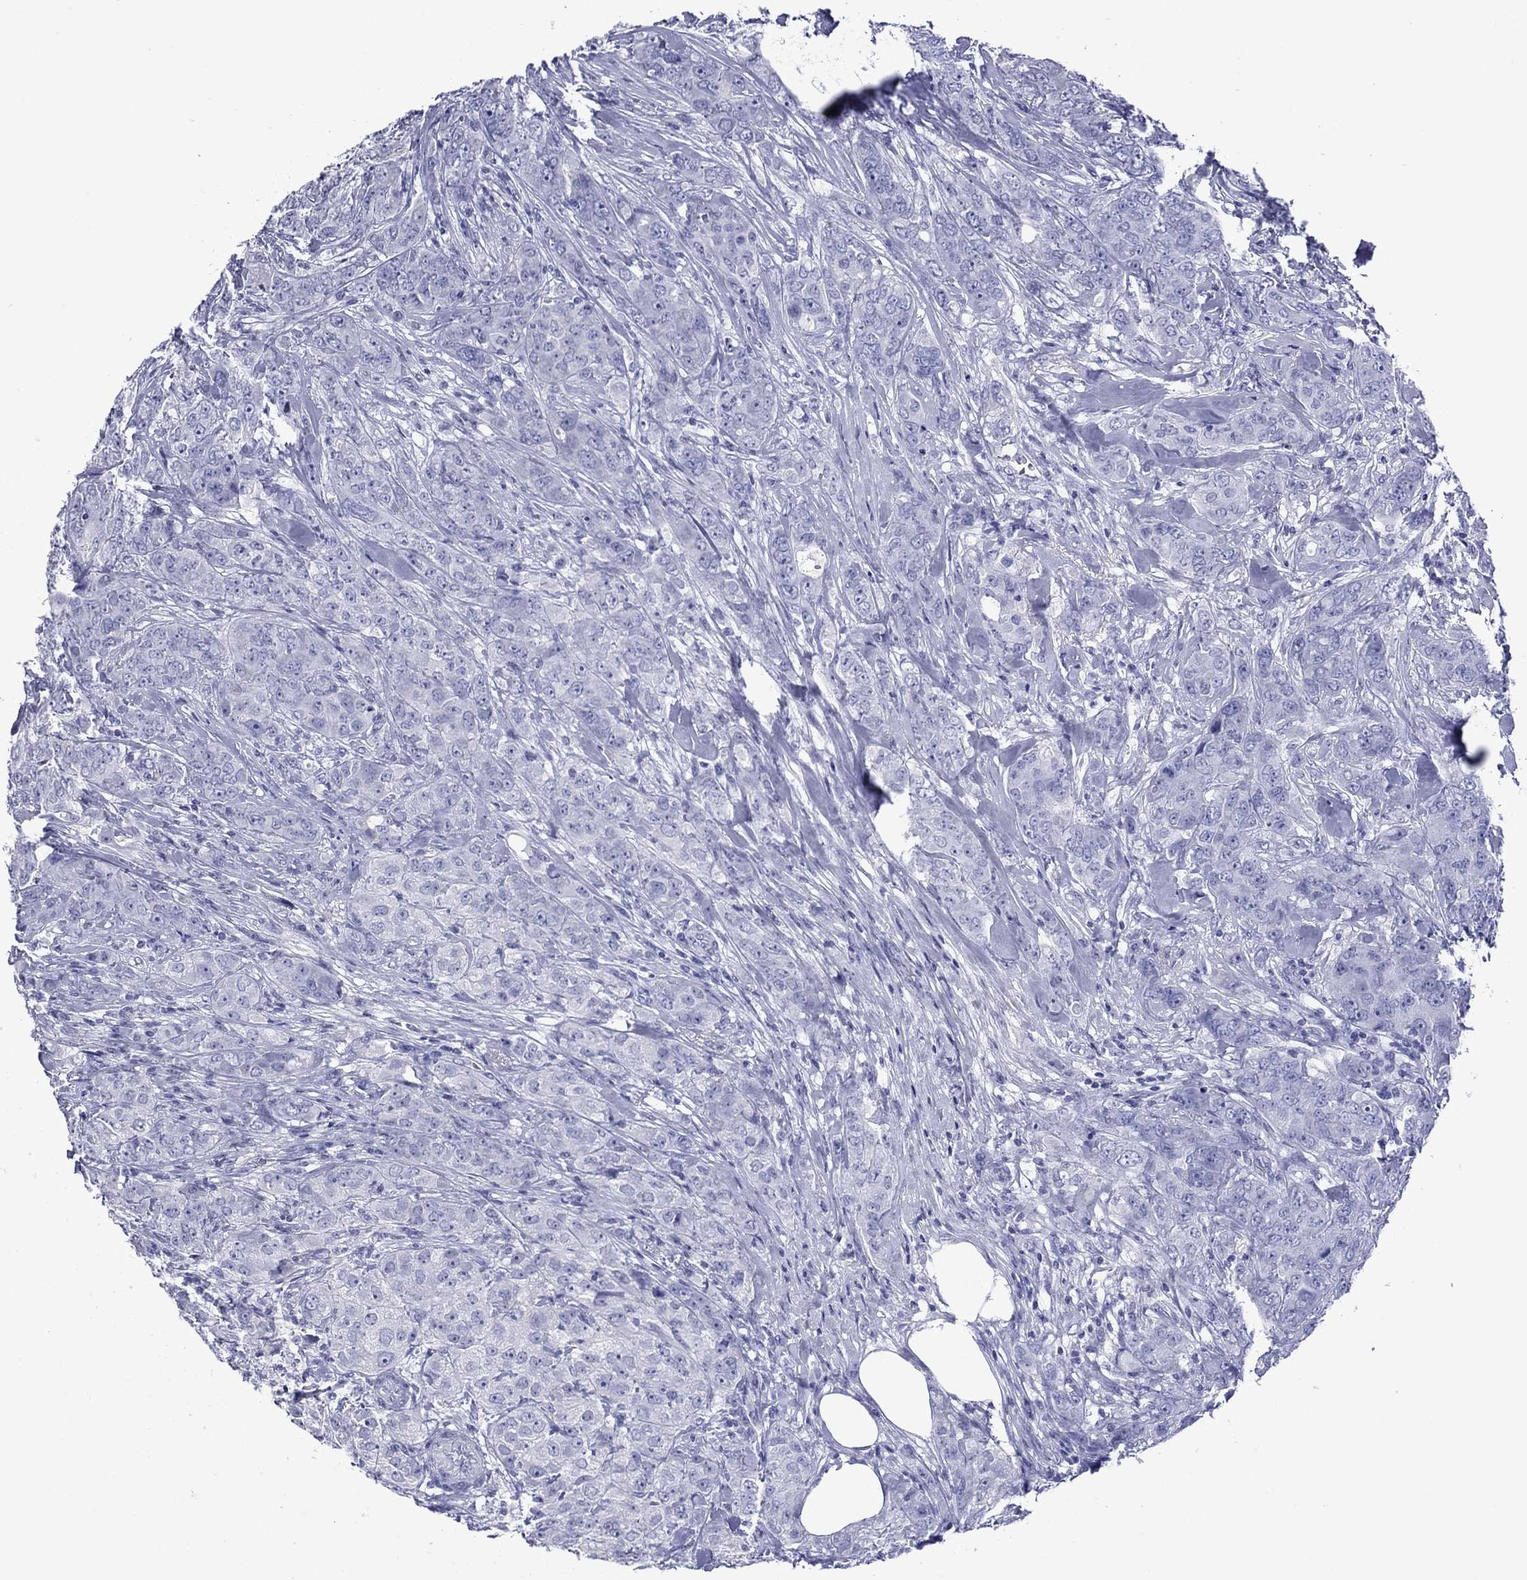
{"staining": {"intensity": "negative", "quantity": "none", "location": "none"}, "tissue": "breast cancer", "cell_type": "Tumor cells", "image_type": "cancer", "snomed": [{"axis": "morphology", "description": "Duct carcinoma"}, {"axis": "topography", "description": "Breast"}], "caption": "Infiltrating ductal carcinoma (breast) was stained to show a protein in brown. There is no significant expression in tumor cells.", "gene": "PIWIL1", "patient": {"sex": "female", "age": 43}}